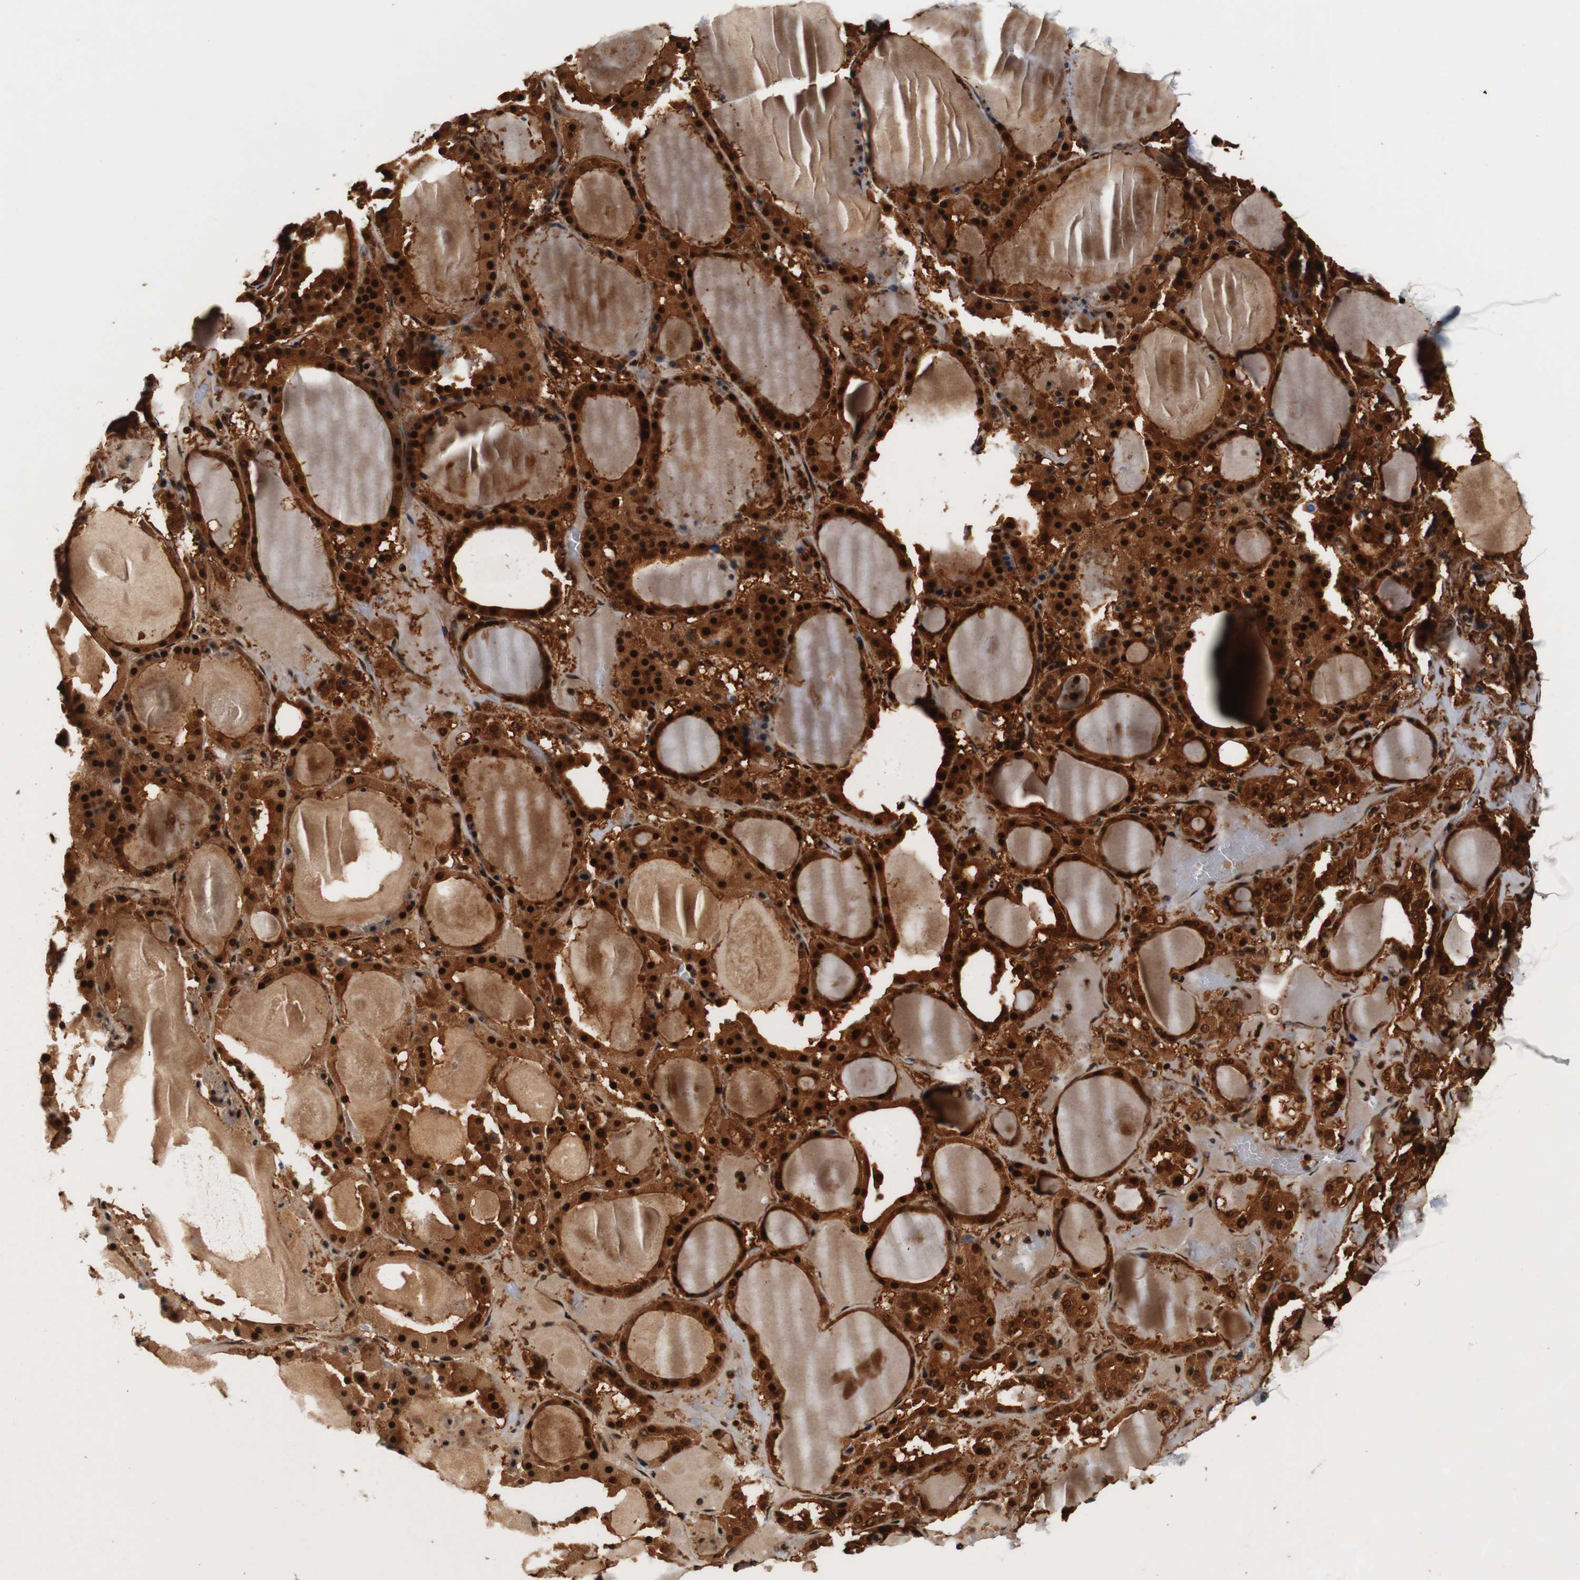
{"staining": {"intensity": "strong", "quantity": ">75%", "location": "cytoplasmic/membranous,nuclear"}, "tissue": "thyroid gland", "cell_type": "Glandular cells", "image_type": "normal", "snomed": [{"axis": "morphology", "description": "Normal tissue, NOS"}, {"axis": "morphology", "description": "Carcinoma, NOS"}, {"axis": "topography", "description": "Thyroid gland"}], "caption": "DAB (3,3'-diaminobenzidine) immunohistochemical staining of normal thyroid gland demonstrates strong cytoplasmic/membranous,nuclear protein staining in about >75% of glandular cells.", "gene": "LRP4", "patient": {"sex": "female", "age": 86}}